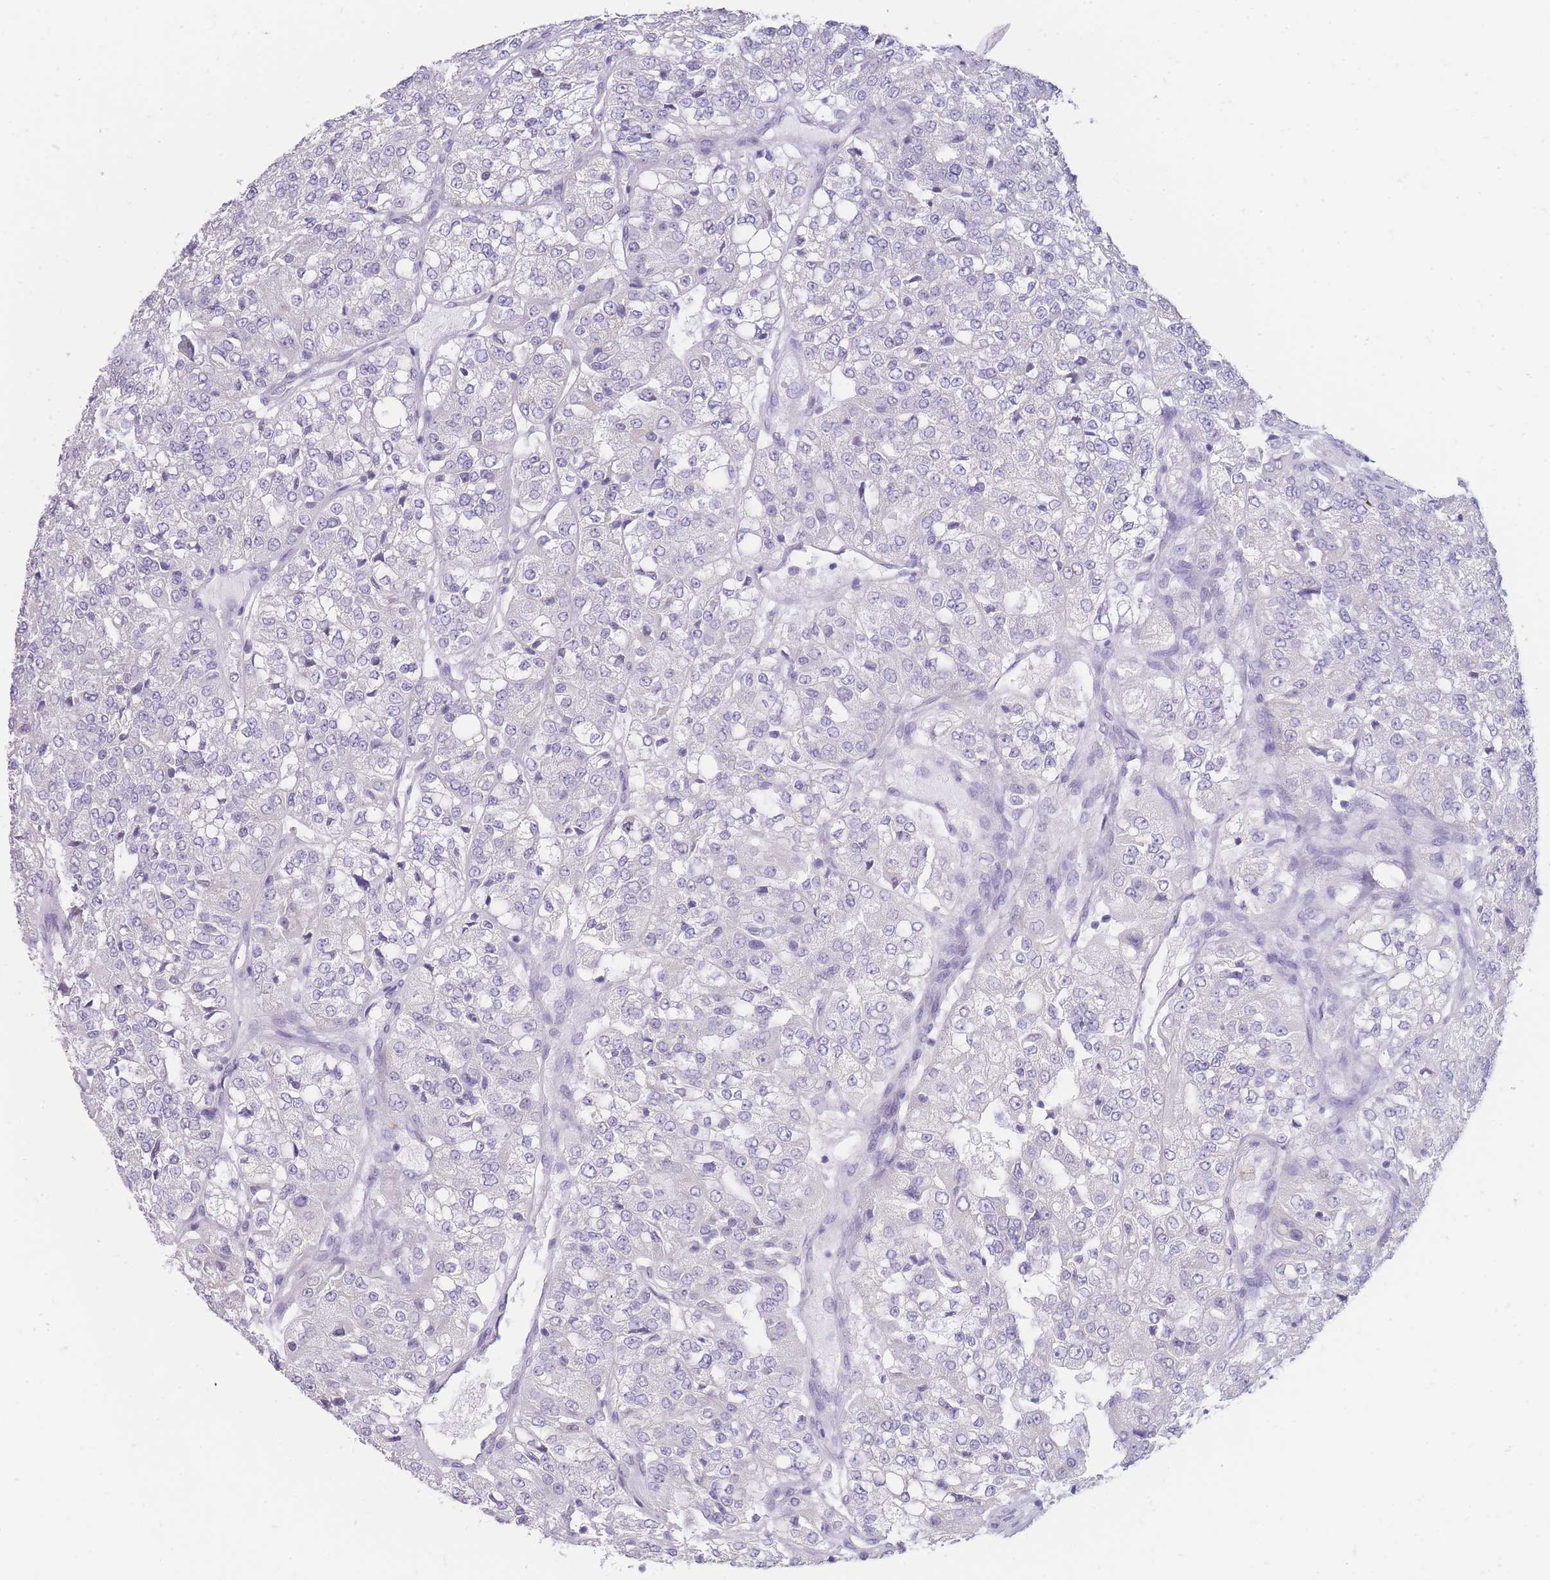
{"staining": {"intensity": "negative", "quantity": "none", "location": "none"}, "tissue": "renal cancer", "cell_type": "Tumor cells", "image_type": "cancer", "snomed": [{"axis": "morphology", "description": "Adenocarcinoma, NOS"}, {"axis": "topography", "description": "Kidney"}], "caption": "High power microscopy histopathology image of an immunohistochemistry (IHC) histopathology image of renal adenocarcinoma, revealing no significant expression in tumor cells.", "gene": "ZNF627", "patient": {"sex": "female", "age": 63}}